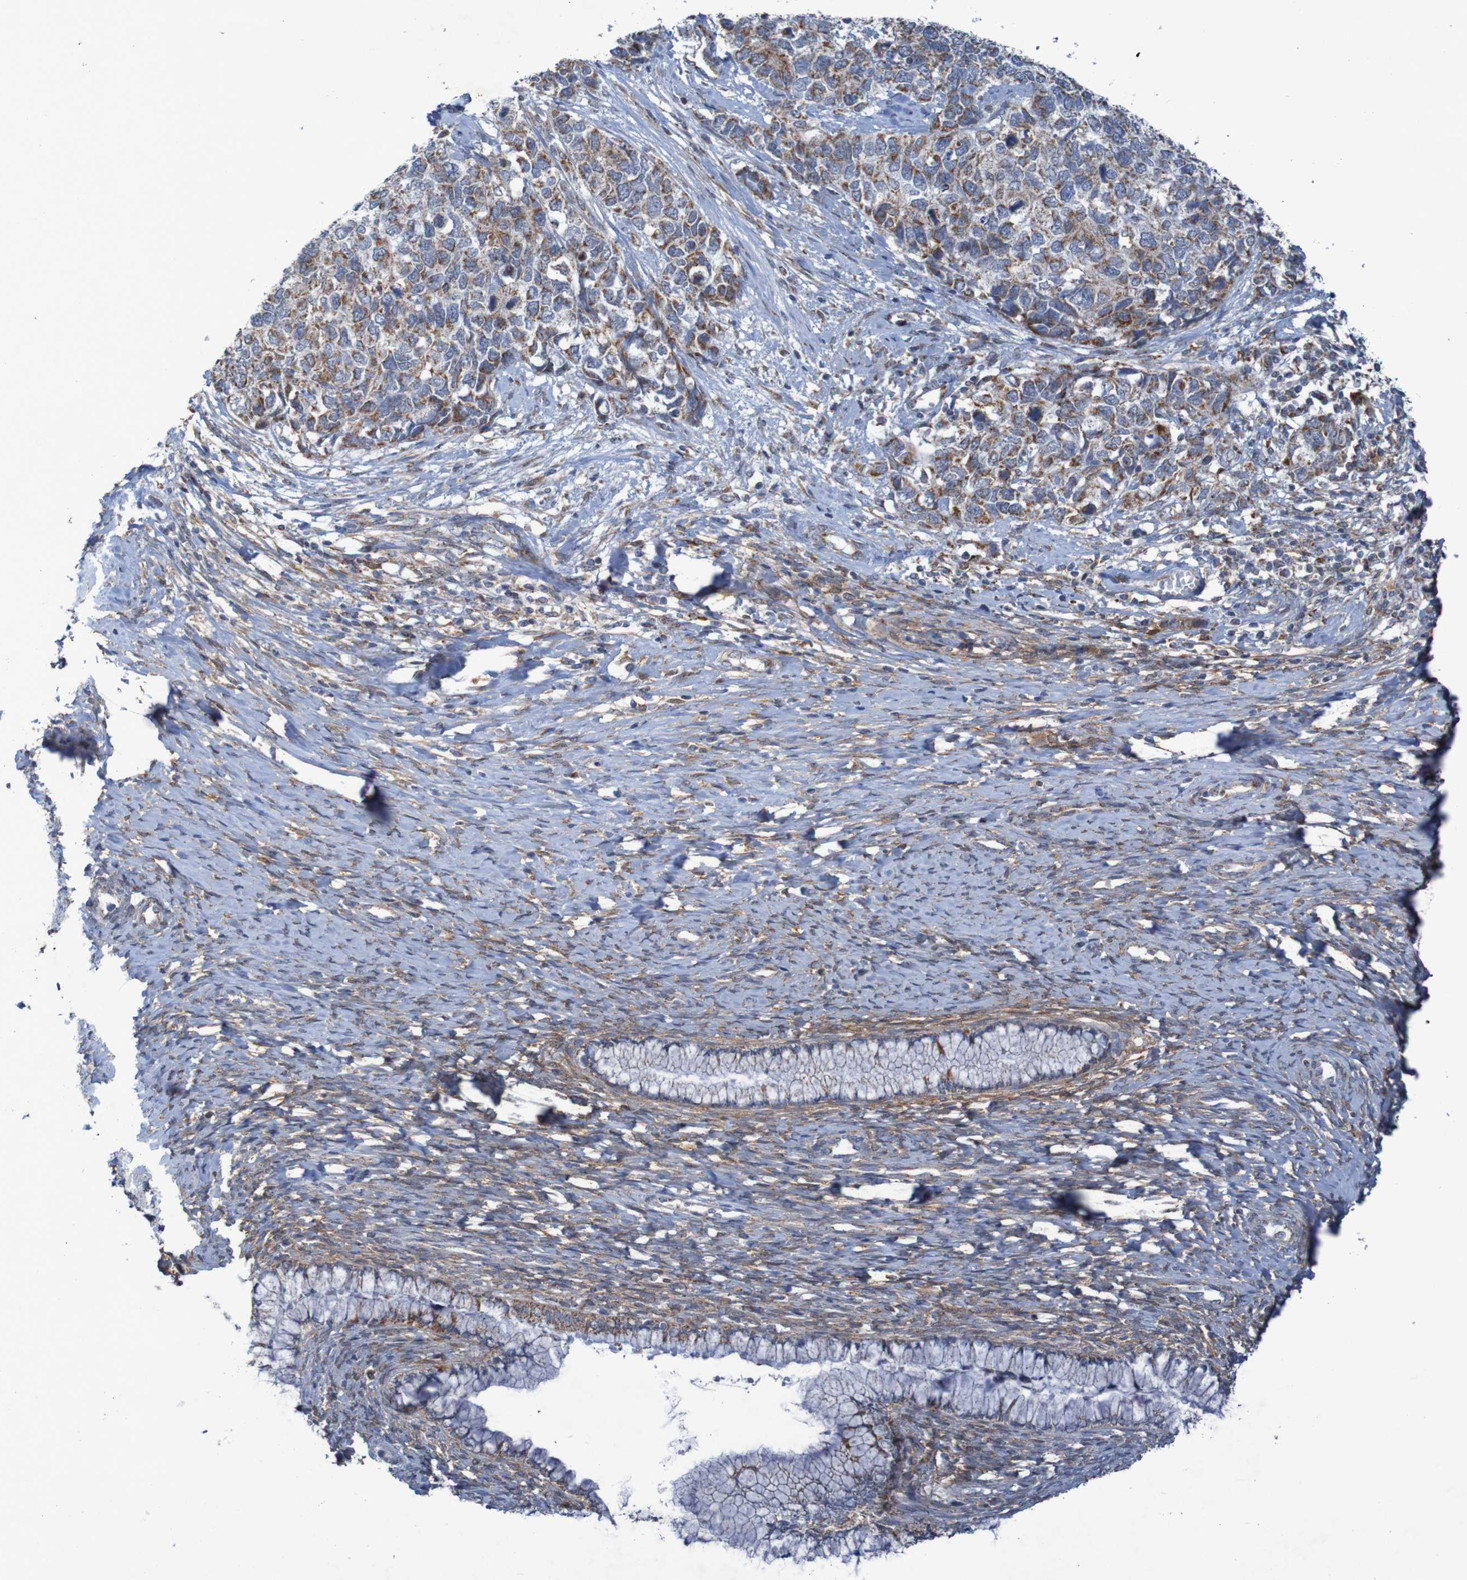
{"staining": {"intensity": "moderate", "quantity": ">75%", "location": "cytoplasmic/membranous"}, "tissue": "cervical cancer", "cell_type": "Tumor cells", "image_type": "cancer", "snomed": [{"axis": "morphology", "description": "Squamous cell carcinoma, NOS"}, {"axis": "topography", "description": "Cervix"}], "caption": "IHC histopathology image of neoplastic tissue: human cervical cancer stained using immunohistochemistry displays medium levels of moderate protein expression localized specifically in the cytoplasmic/membranous of tumor cells, appearing as a cytoplasmic/membranous brown color.", "gene": "CCDC51", "patient": {"sex": "female", "age": 63}}